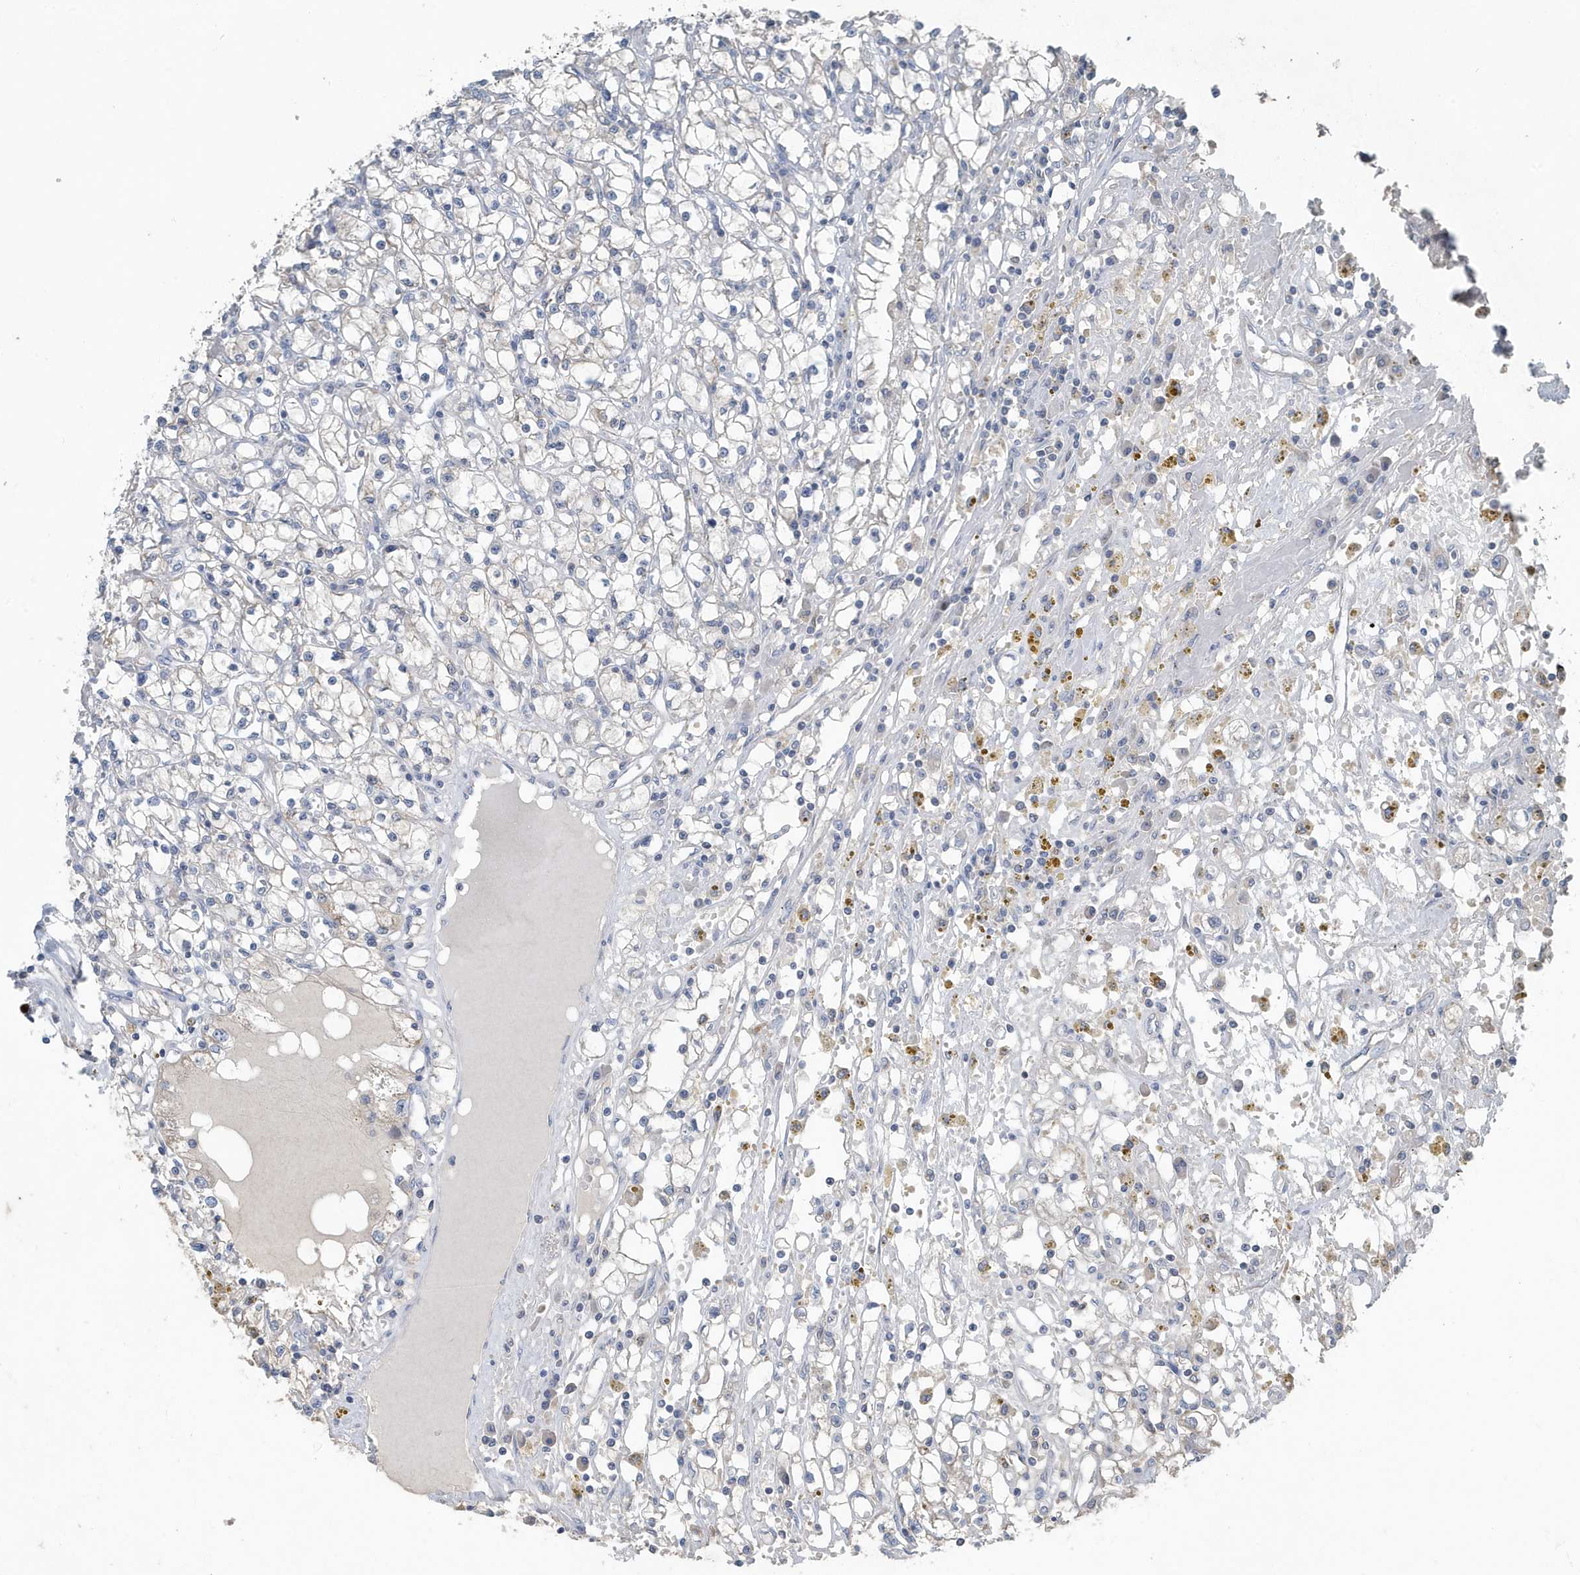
{"staining": {"intensity": "negative", "quantity": "none", "location": "none"}, "tissue": "renal cancer", "cell_type": "Tumor cells", "image_type": "cancer", "snomed": [{"axis": "morphology", "description": "Adenocarcinoma, NOS"}, {"axis": "topography", "description": "Kidney"}], "caption": "A high-resolution photomicrograph shows immunohistochemistry (IHC) staining of adenocarcinoma (renal), which shows no significant staining in tumor cells.", "gene": "UGT2B4", "patient": {"sex": "male", "age": 56}}